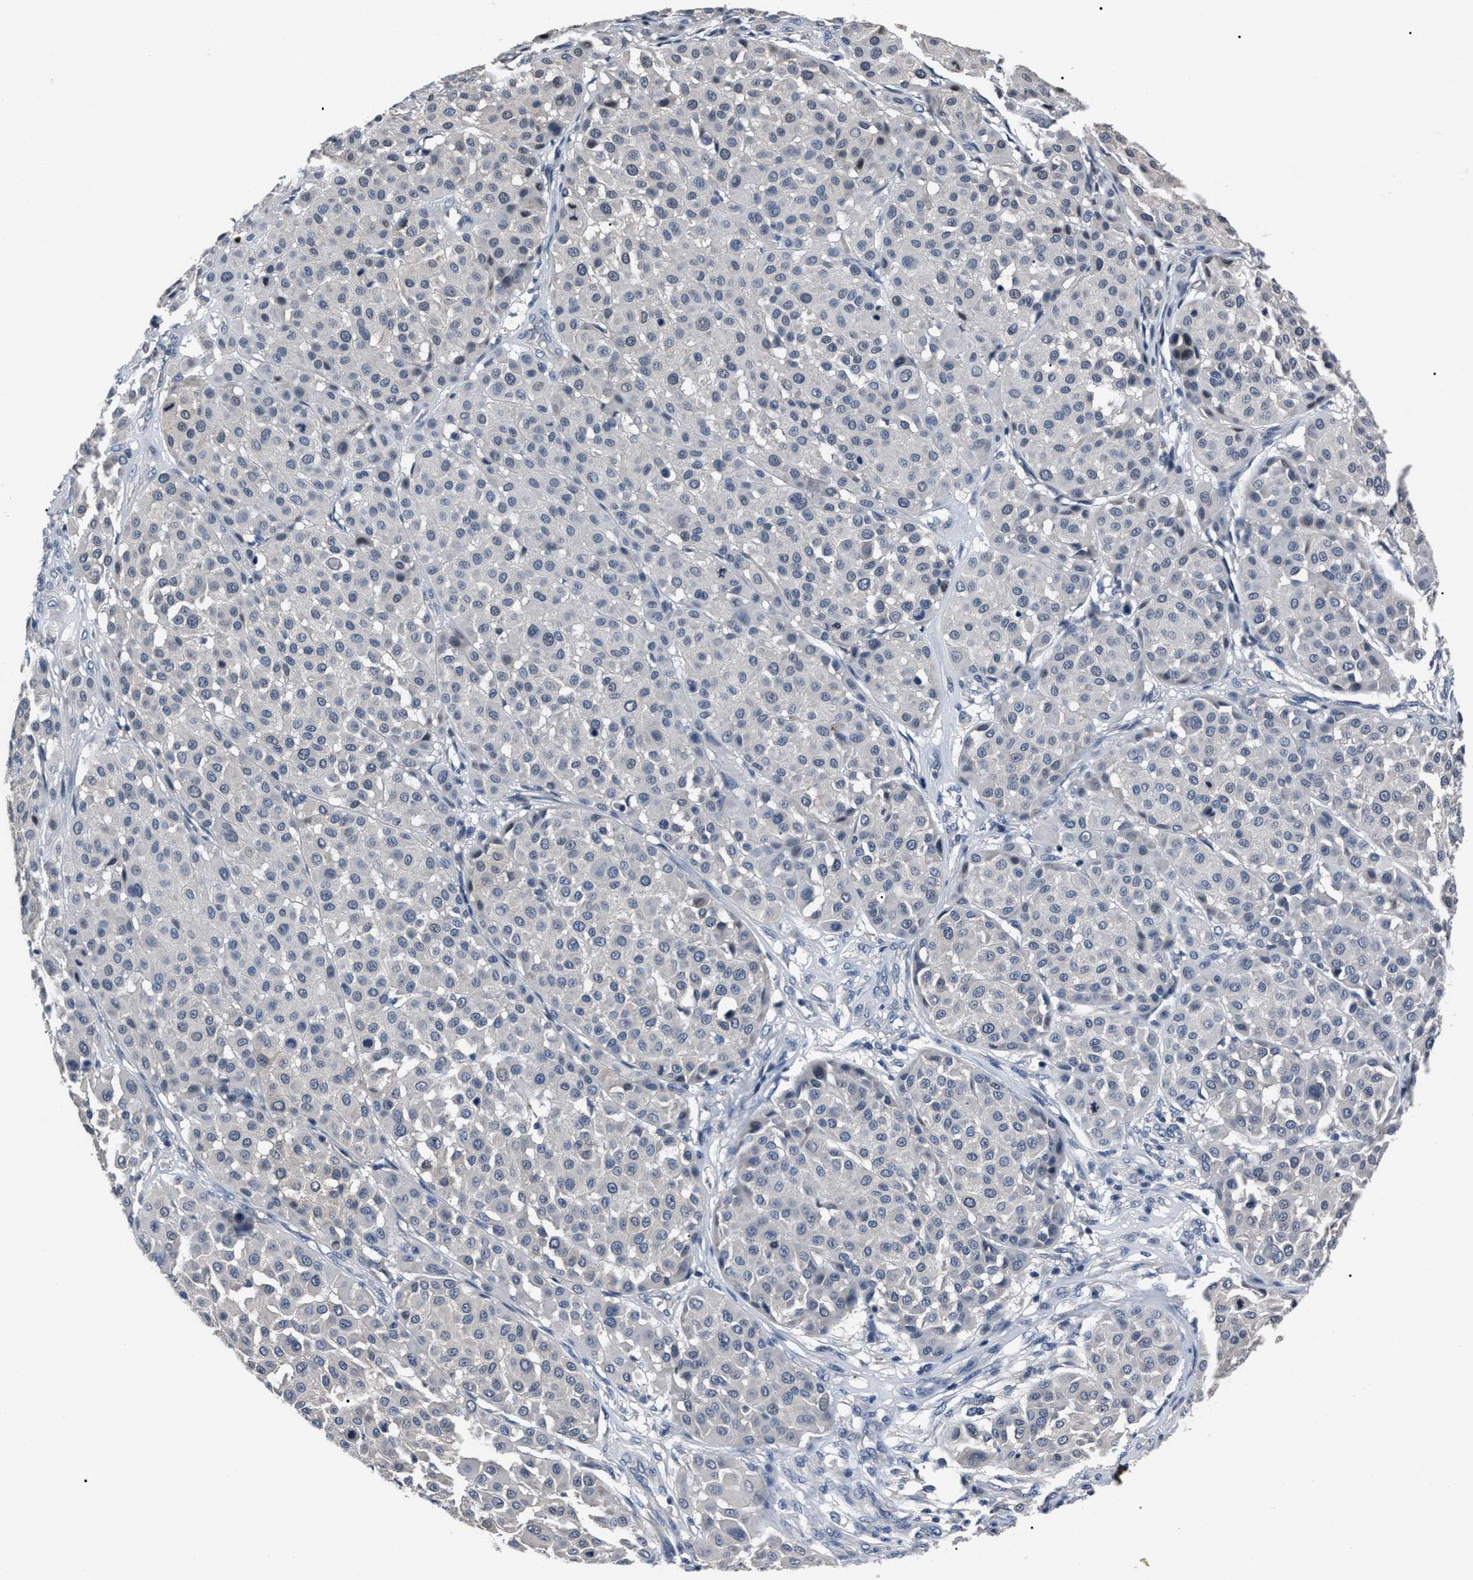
{"staining": {"intensity": "negative", "quantity": "none", "location": "none"}, "tissue": "melanoma", "cell_type": "Tumor cells", "image_type": "cancer", "snomed": [{"axis": "morphology", "description": "Malignant melanoma, Metastatic site"}, {"axis": "topography", "description": "Soft tissue"}], "caption": "High magnification brightfield microscopy of melanoma stained with DAB (brown) and counterstained with hematoxylin (blue): tumor cells show no significant expression.", "gene": "LRWD1", "patient": {"sex": "male", "age": 41}}